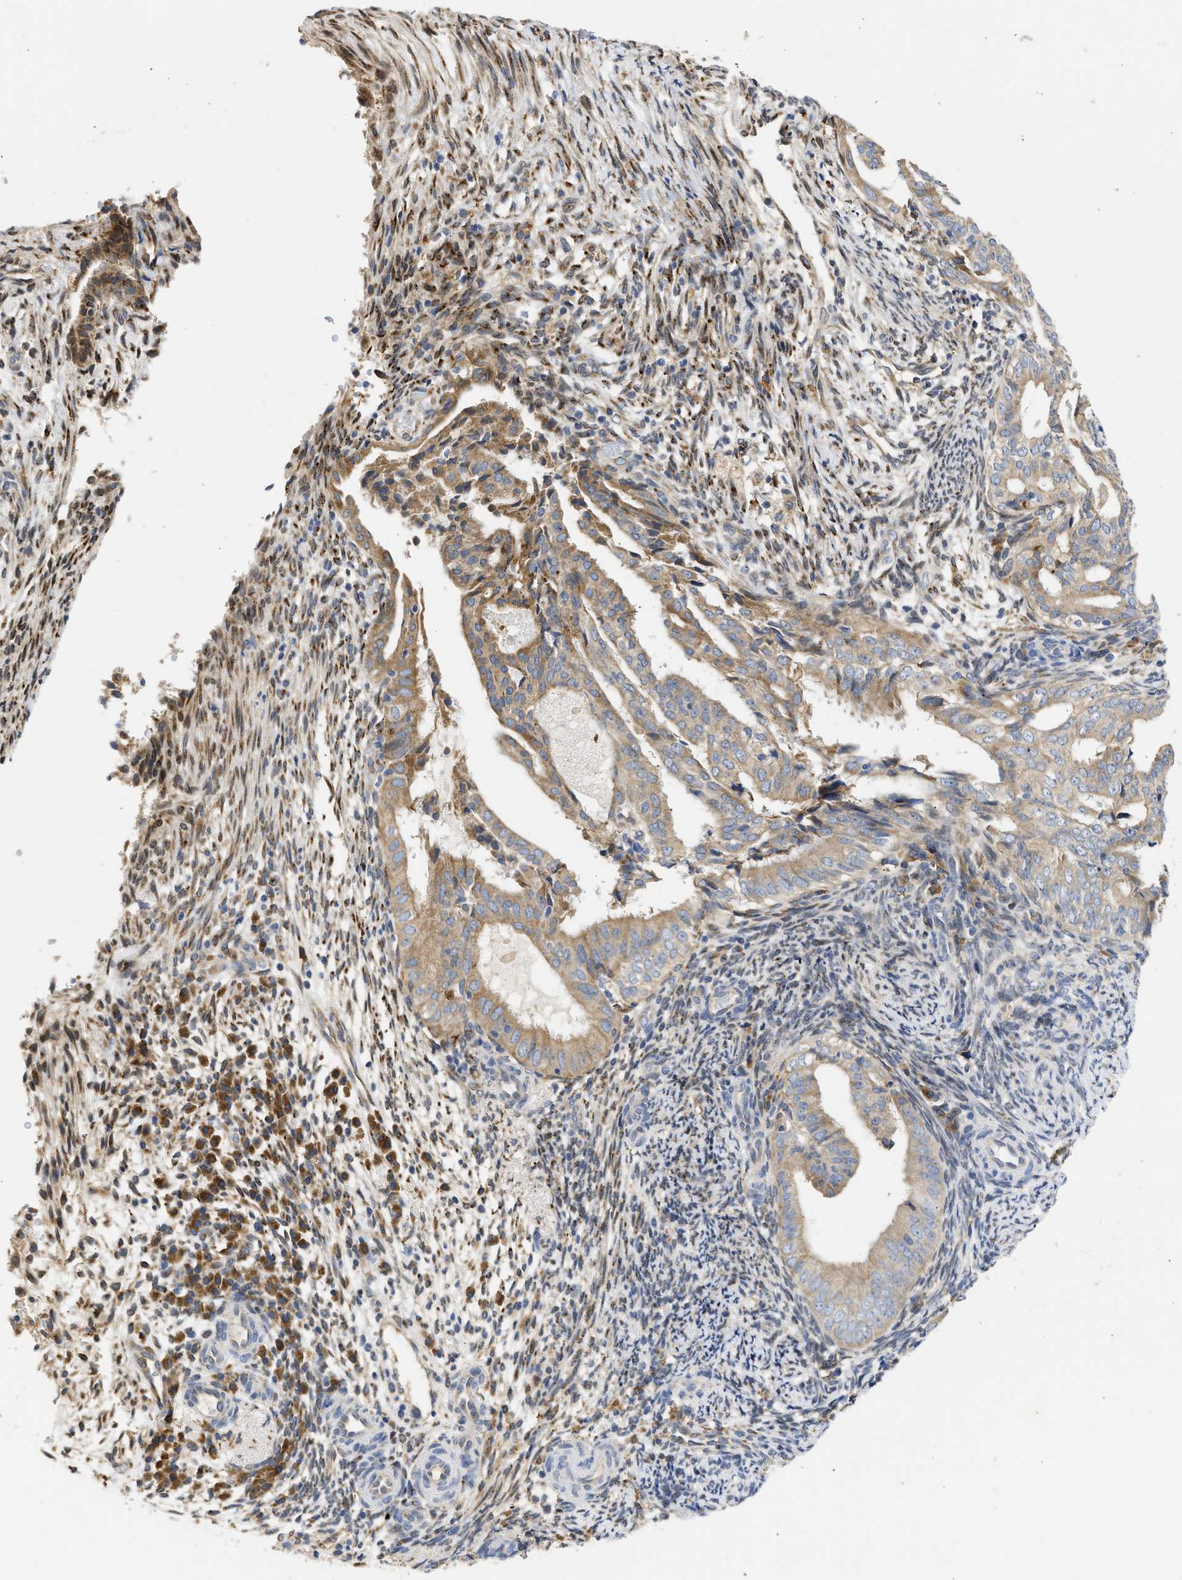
{"staining": {"intensity": "weak", "quantity": ">75%", "location": "cytoplasmic/membranous"}, "tissue": "endometrial cancer", "cell_type": "Tumor cells", "image_type": "cancer", "snomed": [{"axis": "morphology", "description": "Adenocarcinoma, NOS"}, {"axis": "topography", "description": "Endometrium"}], "caption": "The image reveals immunohistochemical staining of endometrial cancer (adenocarcinoma). There is weak cytoplasmic/membranous positivity is seen in approximately >75% of tumor cells.", "gene": "TMED1", "patient": {"sex": "female", "age": 58}}